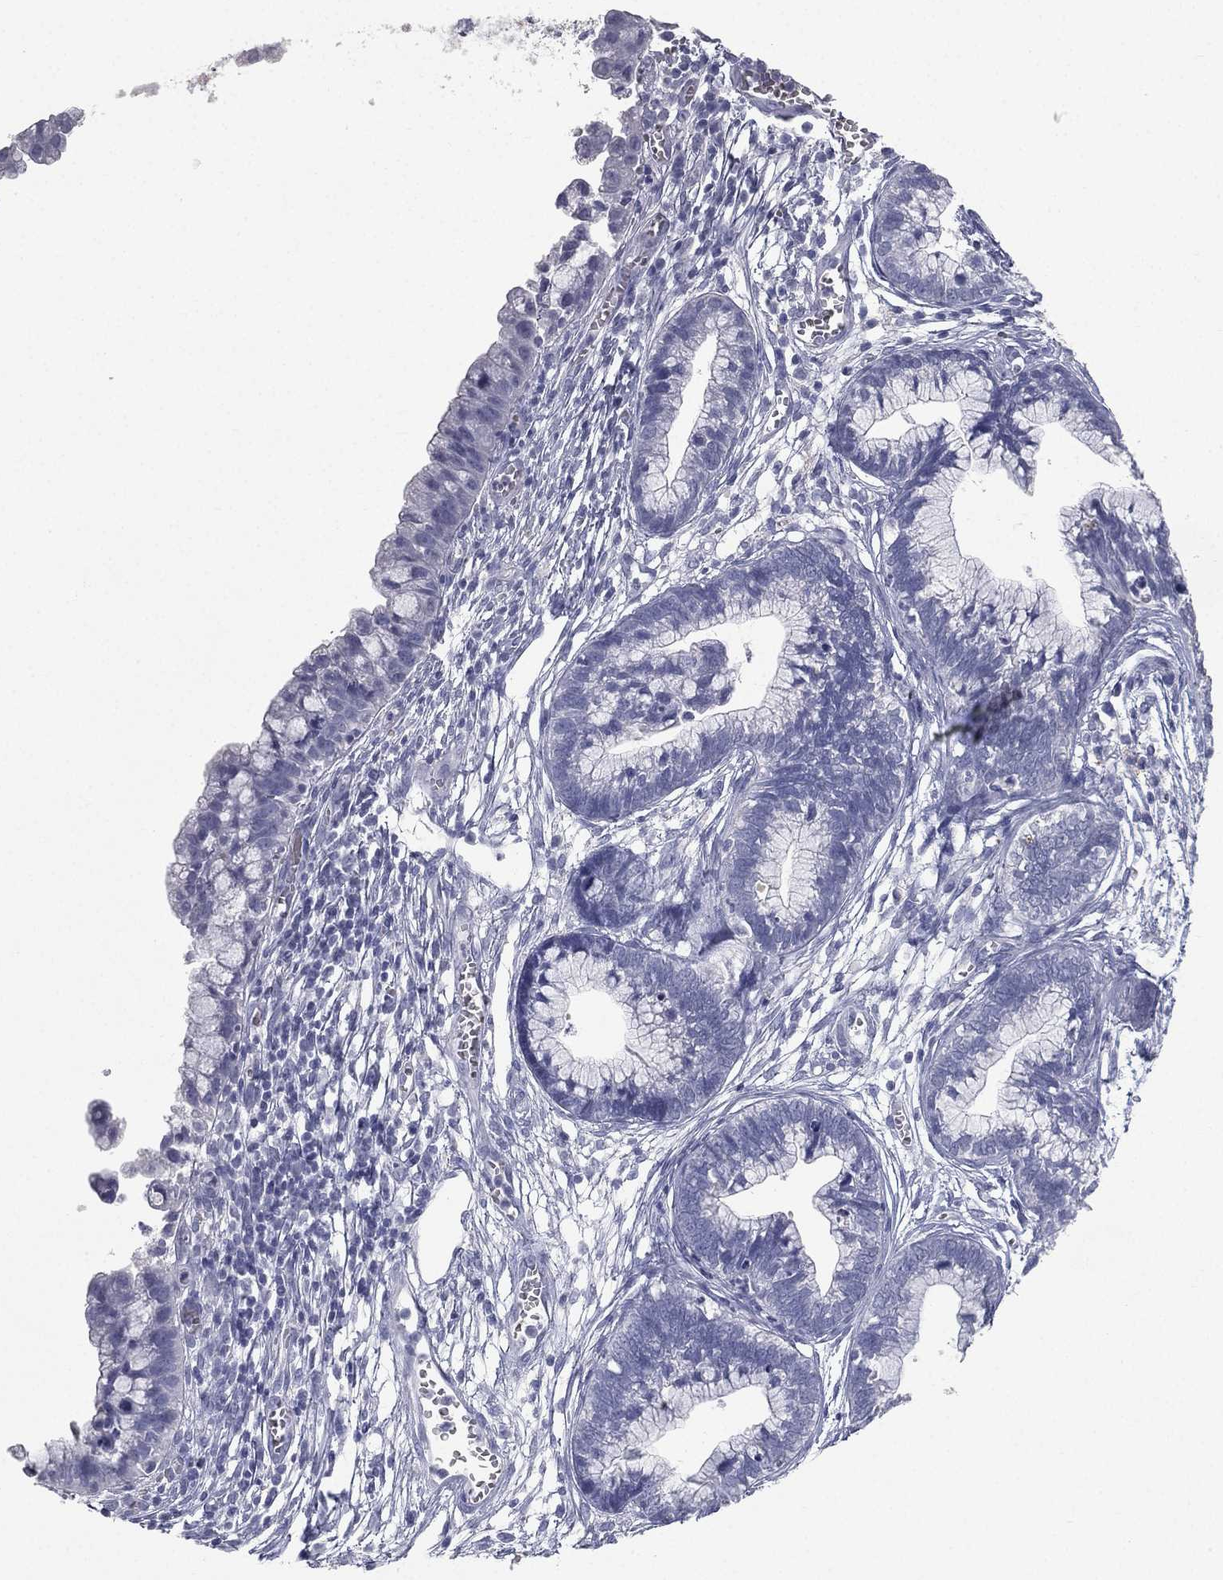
{"staining": {"intensity": "negative", "quantity": "none", "location": "none"}, "tissue": "cervical cancer", "cell_type": "Tumor cells", "image_type": "cancer", "snomed": [{"axis": "morphology", "description": "Adenocarcinoma, NOS"}, {"axis": "topography", "description": "Cervix"}], "caption": "Cervical cancer (adenocarcinoma) stained for a protein using immunohistochemistry (IHC) shows no expression tumor cells.", "gene": "ESX1", "patient": {"sex": "female", "age": 44}}